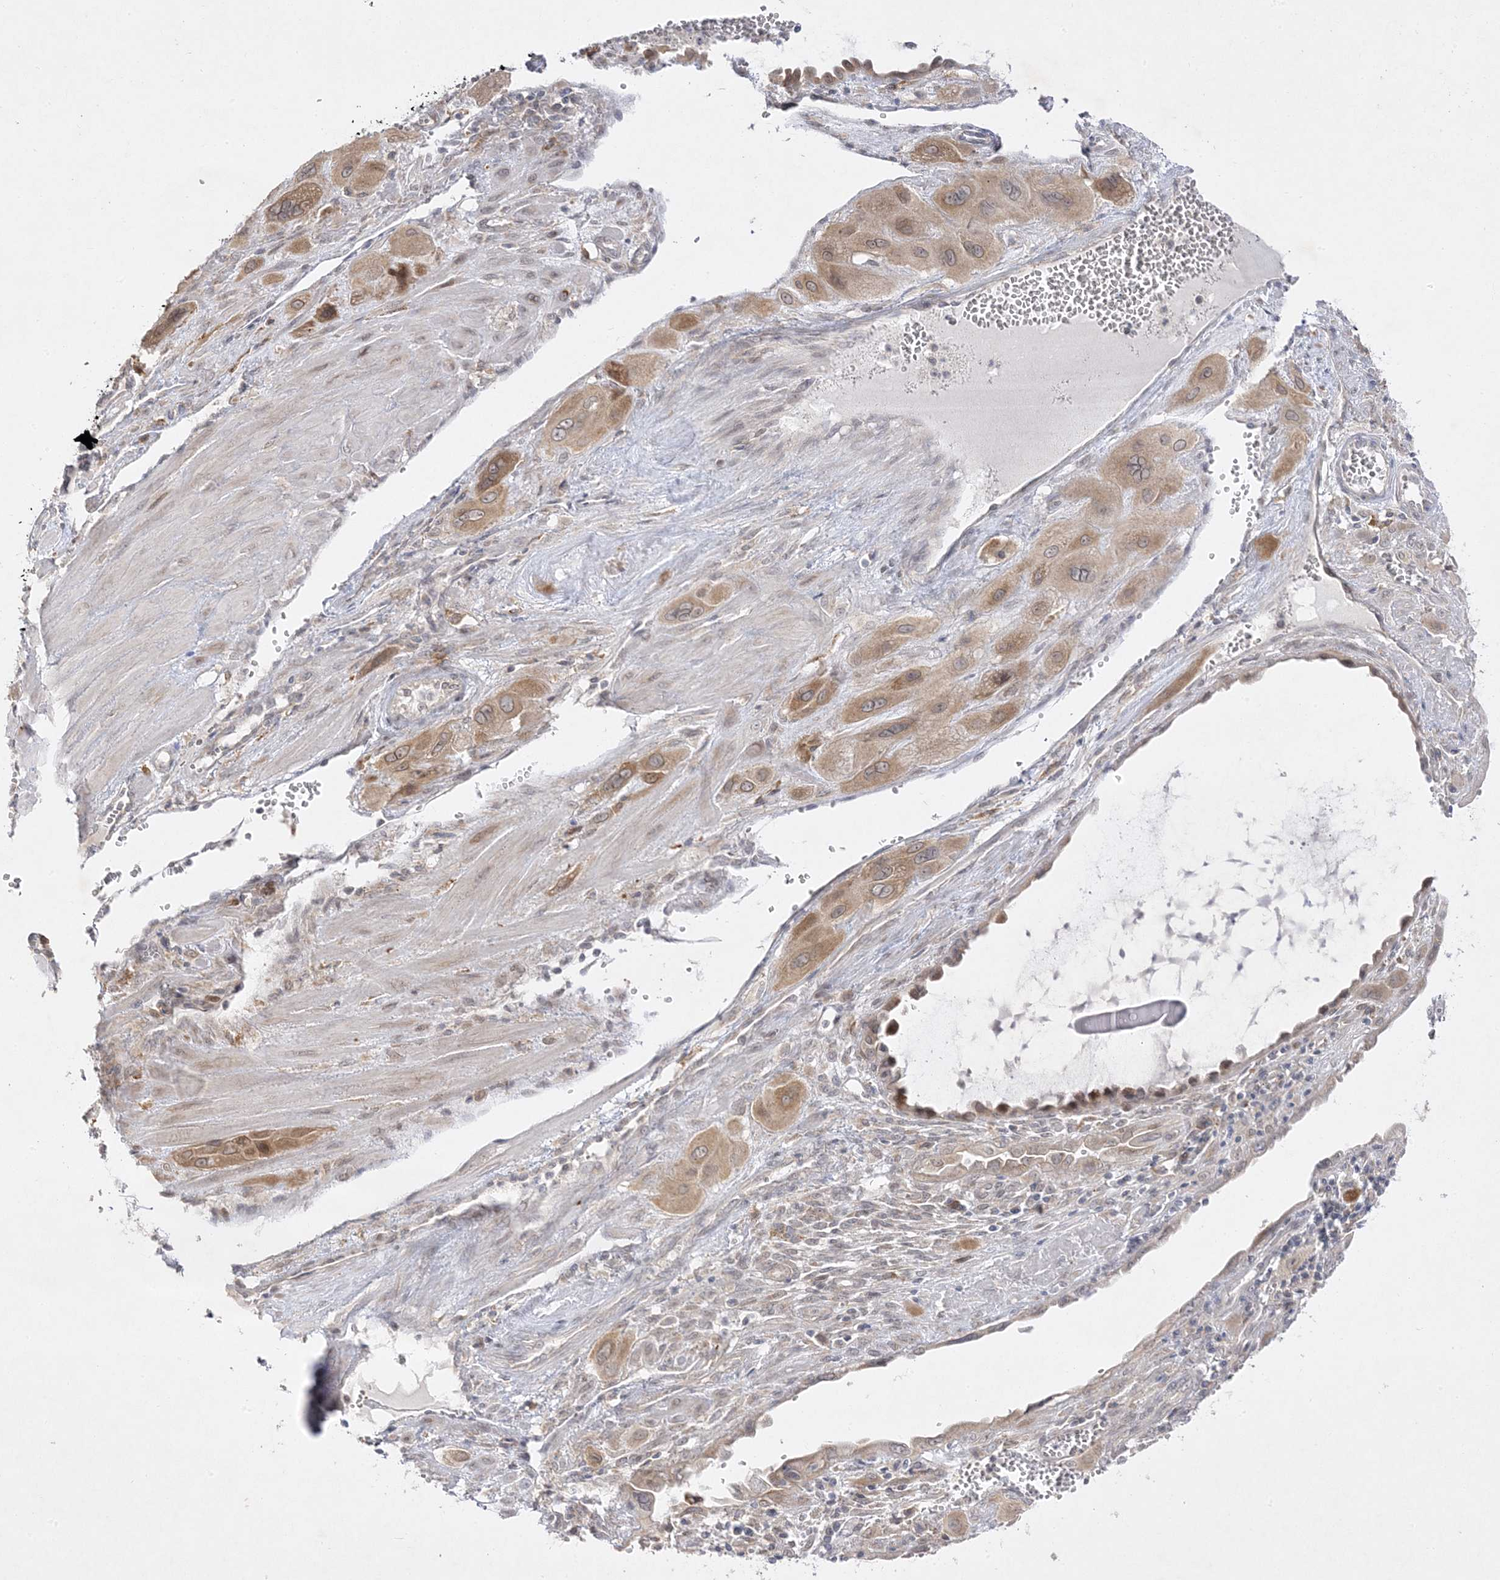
{"staining": {"intensity": "moderate", "quantity": ">75%", "location": "cytoplasmic/membranous"}, "tissue": "cervical cancer", "cell_type": "Tumor cells", "image_type": "cancer", "snomed": [{"axis": "morphology", "description": "Squamous cell carcinoma, NOS"}, {"axis": "topography", "description": "Cervix"}], "caption": "IHC photomicrograph of squamous cell carcinoma (cervical) stained for a protein (brown), which exhibits medium levels of moderate cytoplasmic/membranous staining in approximately >75% of tumor cells.", "gene": "C2CD2", "patient": {"sex": "female", "age": 34}}